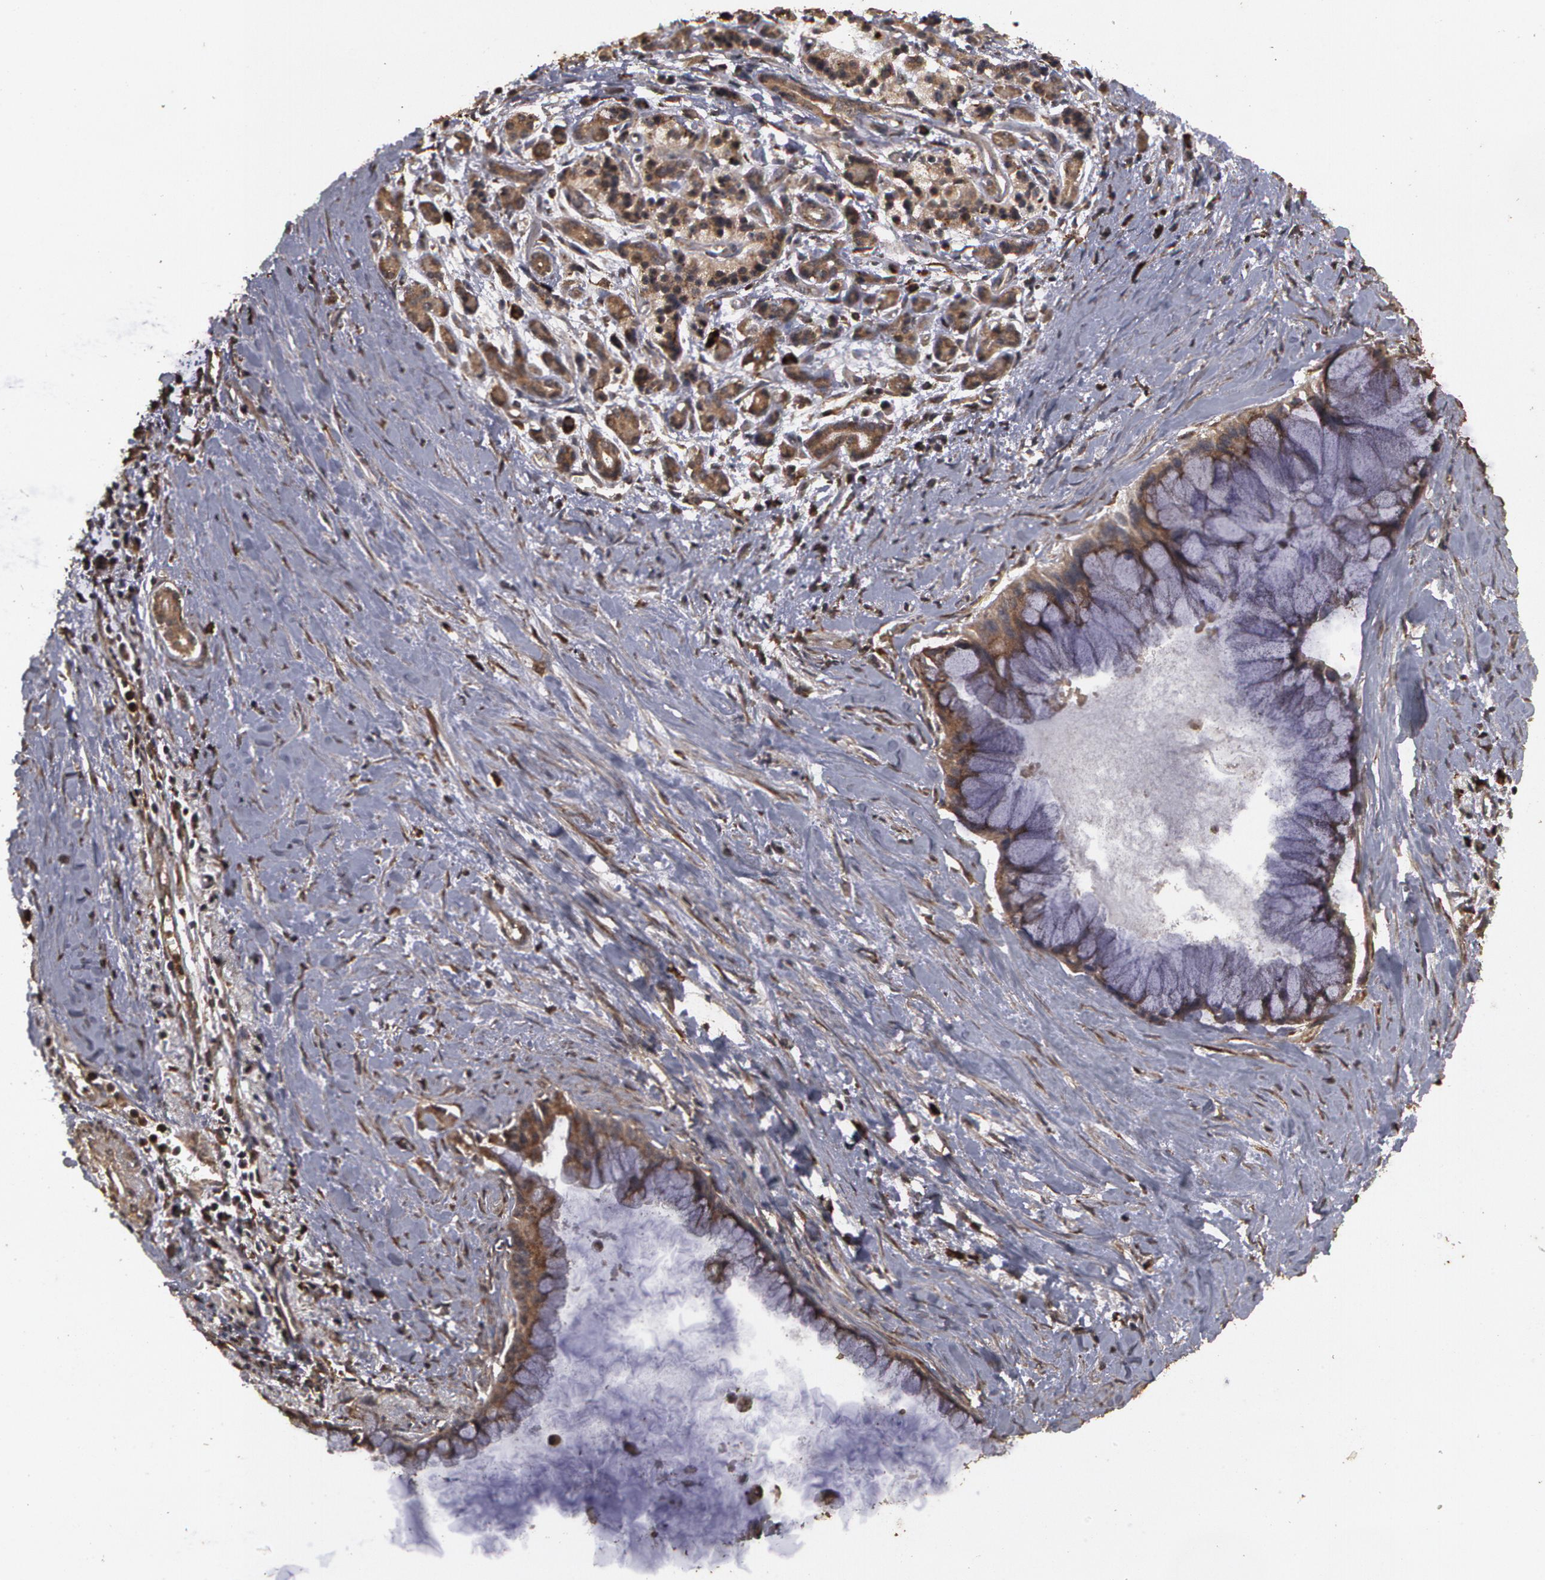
{"staining": {"intensity": "weak", "quantity": "25%-75%", "location": "cytoplasmic/membranous"}, "tissue": "pancreatic cancer", "cell_type": "Tumor cells", "image_type": "cancer", "snomed": [{"axis": "morphology", "description": "Adenocarcinoma, NOS"}, {"axis": "topography", "description": "Pancreas"}], "caption": "Immunohistochemistry (IHC) (DAB (3,3'-diaminobenzidine)) staining of human pancreatic cancer displays weak cytoplasmic/membranous protein staining in about 25%-75% of tumor cells.", "gene": "CALR", "patient": {"sex": "male", "age": 59}}